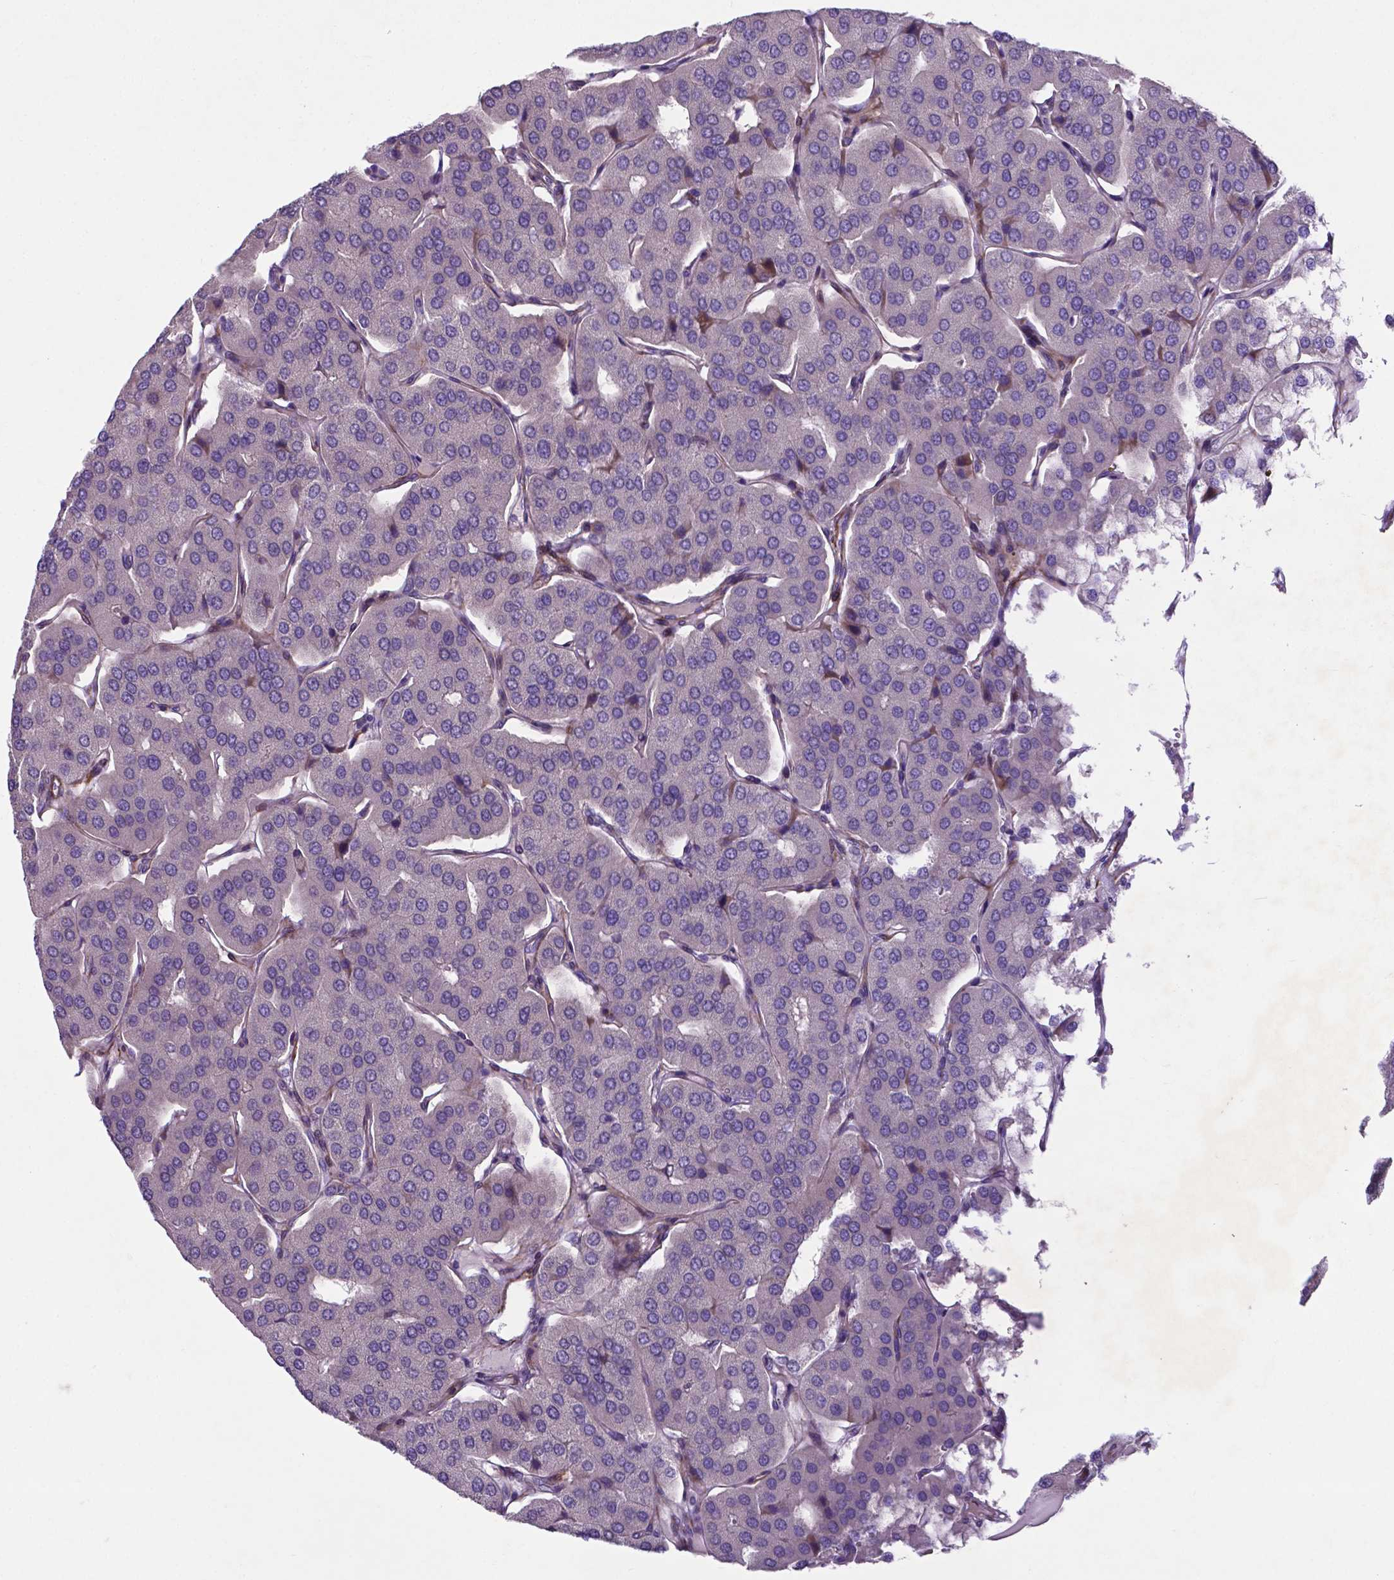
{"staining": {"intensity": "negative", "quantity": "none", "location": "none"}, "tissue": "parathyroid gland", "cell_type": "Glandular cells", "image_type": "normal", "snomed": [{"axis": "morphology", "description": "Normal tissue, NOS"}, {"axis": "morphology", "description": "Adenoma, NOS"}, {"axis": "topography", "description": "Parathyroid gland"}], "caption": "This is a histopathology image of immunohistochemistry (IHC) staining of normal parathyroid gland, which shows no staining in glandular cells. (Brightfield microscopy of DAB immunohistochemistry (IHC) at high magnification).", "gene": "PFKFB4", "patient": {"sex": "female", "age": 86}}